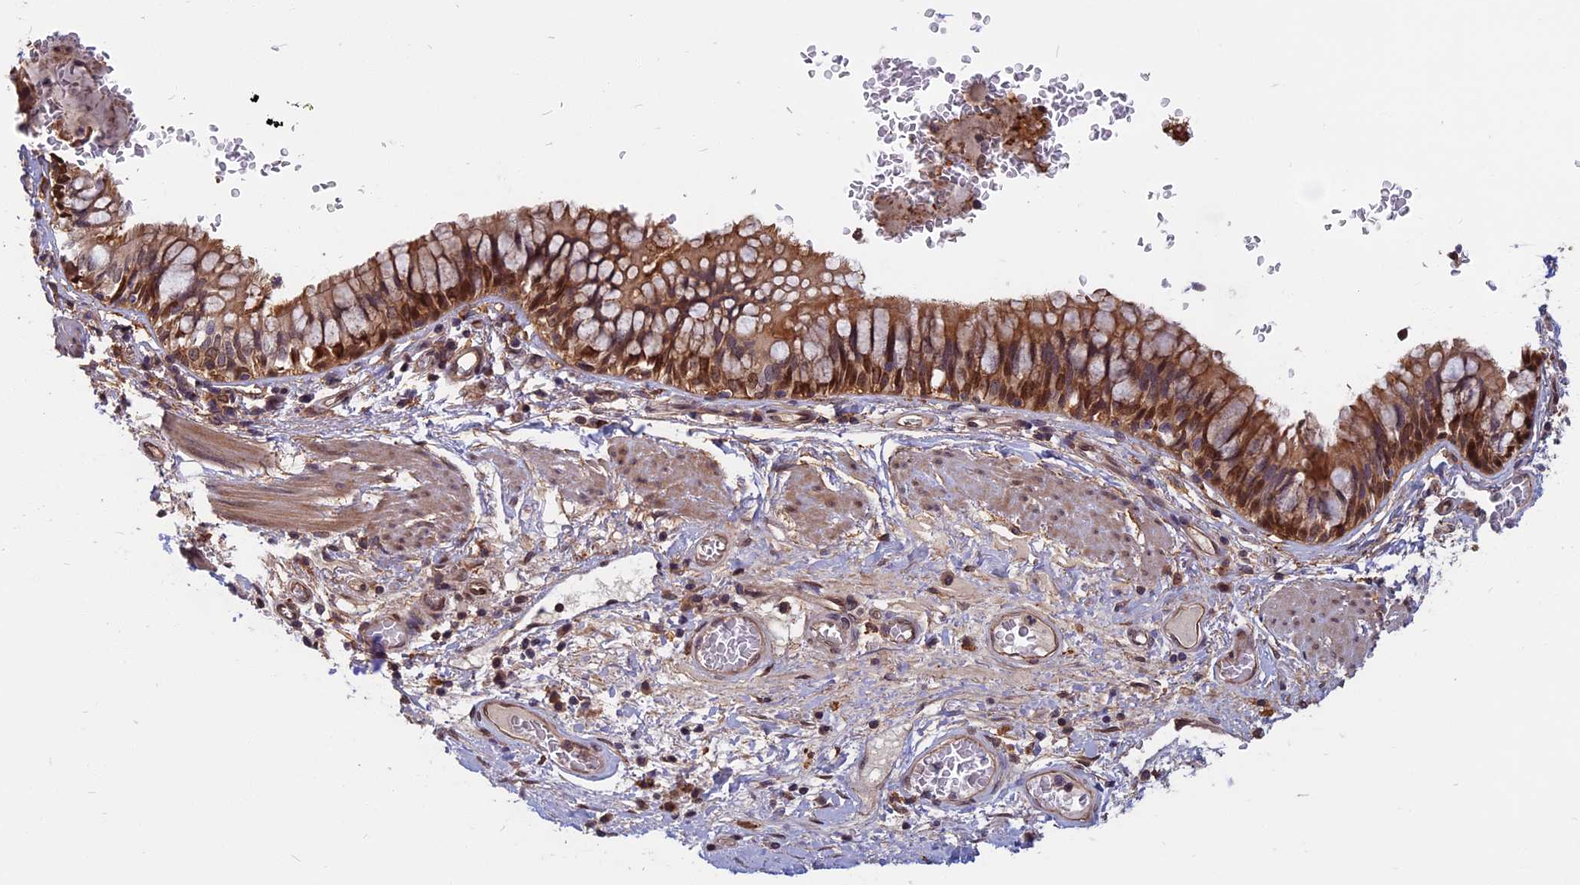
{"staining": {"intensity": "moderate", "quantity": ">75%", "location": "cytoplasmic/membranous,nuclear"}, "tissue": "bronchus", "cell_type": "Respiratory epithelial cells", "image_type": "normal", "snomed": [{"axis": "morphology", "description": "Normal tissue, NOS"}, {"axis": "topography", "description": "Cartilage tissue"}, {"axis": "topography", "description": "Bronchus"}], "caption": "Protein staining of benign bronchus reveals moderate cytoplasmic/membranous,nuclear staining in about >75% of respiratory epithelial cells.", "gene": "SPG11", "patient": {"sex": "female", "age": 36}}